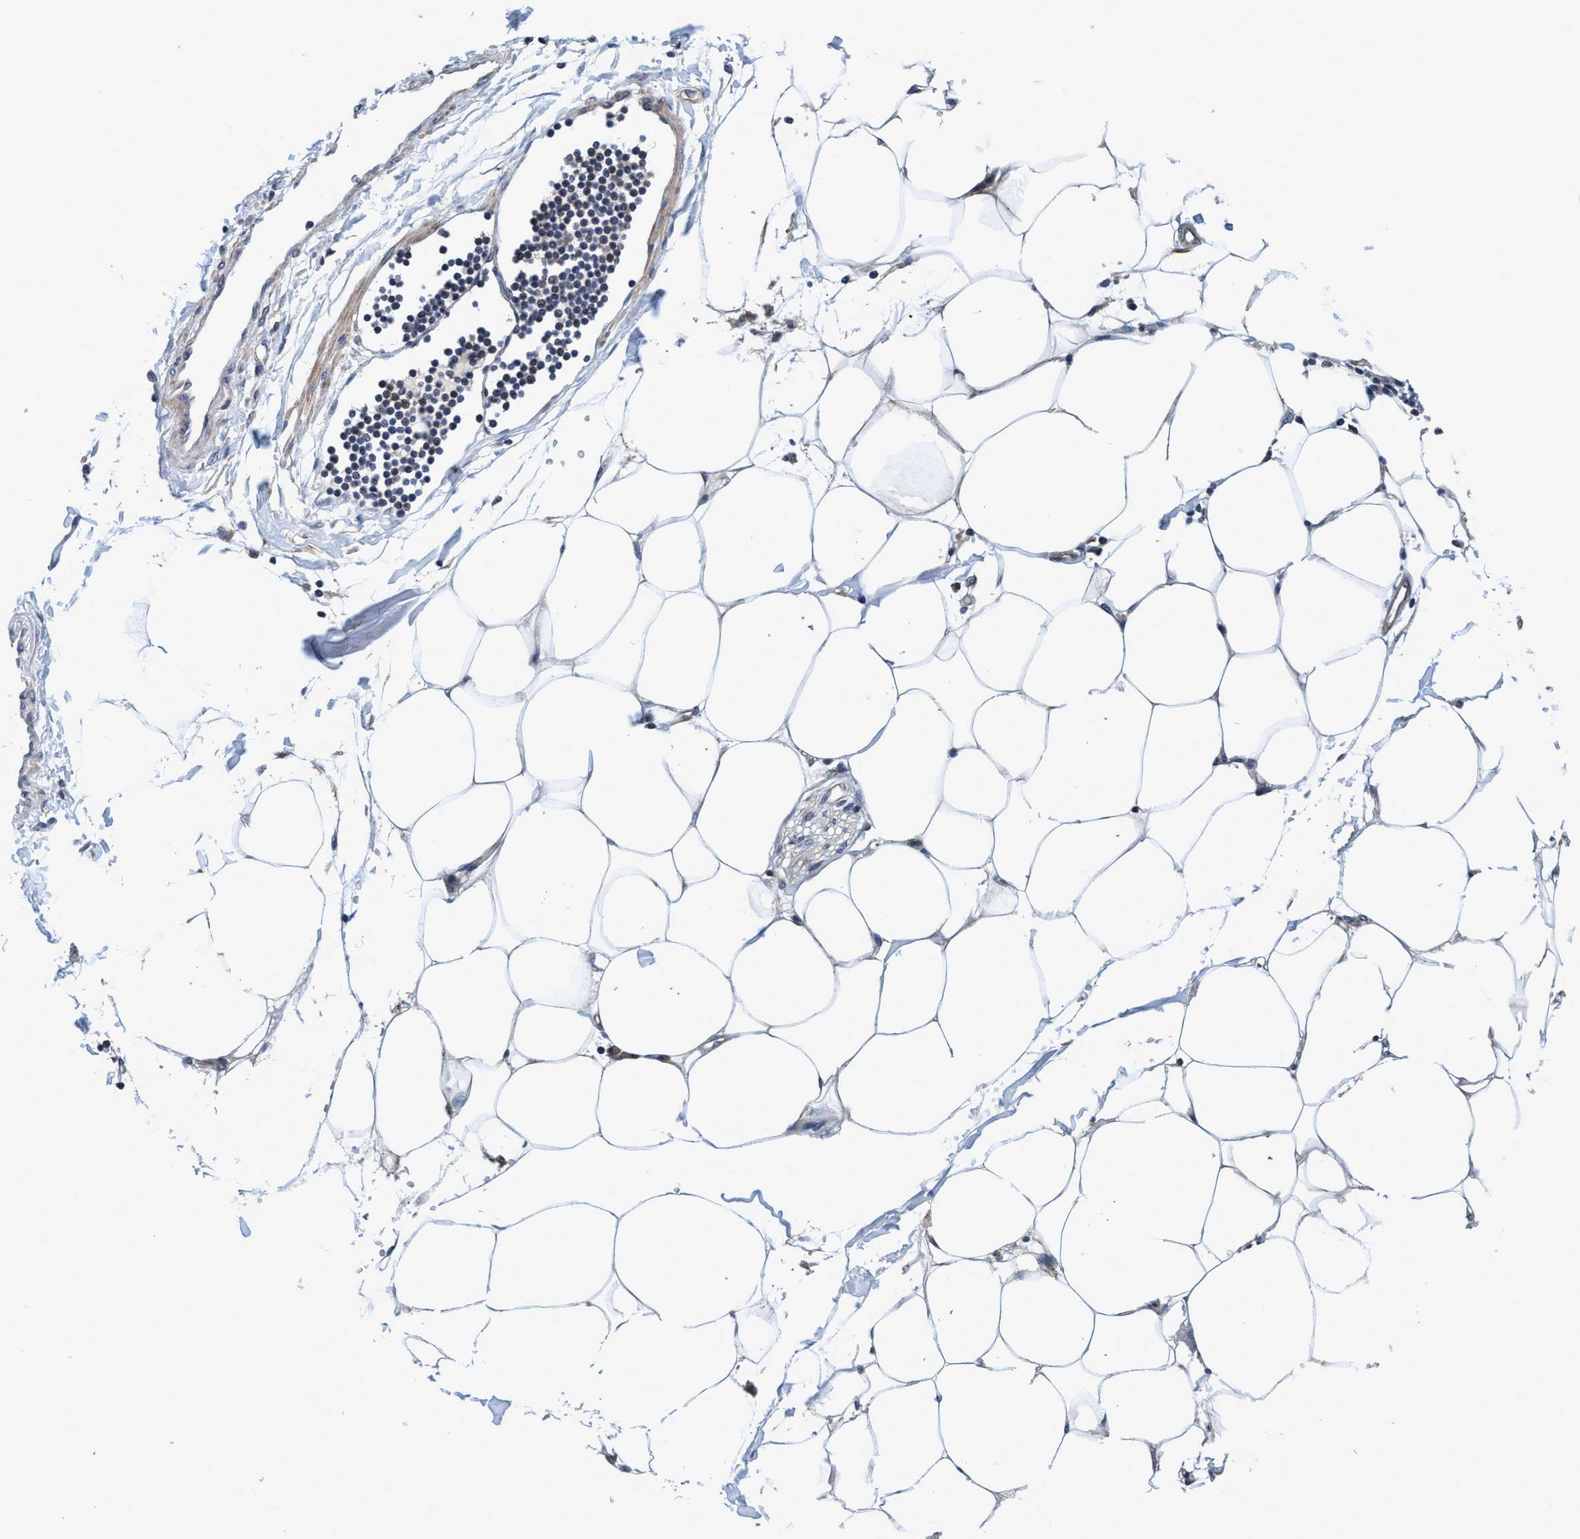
{"staining": {"intensity": "moderate", "quantity": "<25%", "location": "cytoplasmic/membranous"}, "tissue": "adipose tissue", "cell_type": "Adipocytes", "image_type": "normal", "snomed": [{"axis": "morphology", "description": "Normal tissue, NOS"}, {"axis": "morphology", "description": "Adenocarcinoma, NOS"}, {"axis": "topography", "description": "Colon"}, {"axis": "topography", "description": "Peripheral nerve tissue"}], "caption": "Brown immunohistochemical staining in benign adipose tissue exhibits moderate cytoplasmic/membranous staining in approximately <25% of adipocytes. (Brightfield microscopy of DAB IHC at high magnification).", "gene": "CALCOCO2", "patient": {"sex": "male", "age": 14}}